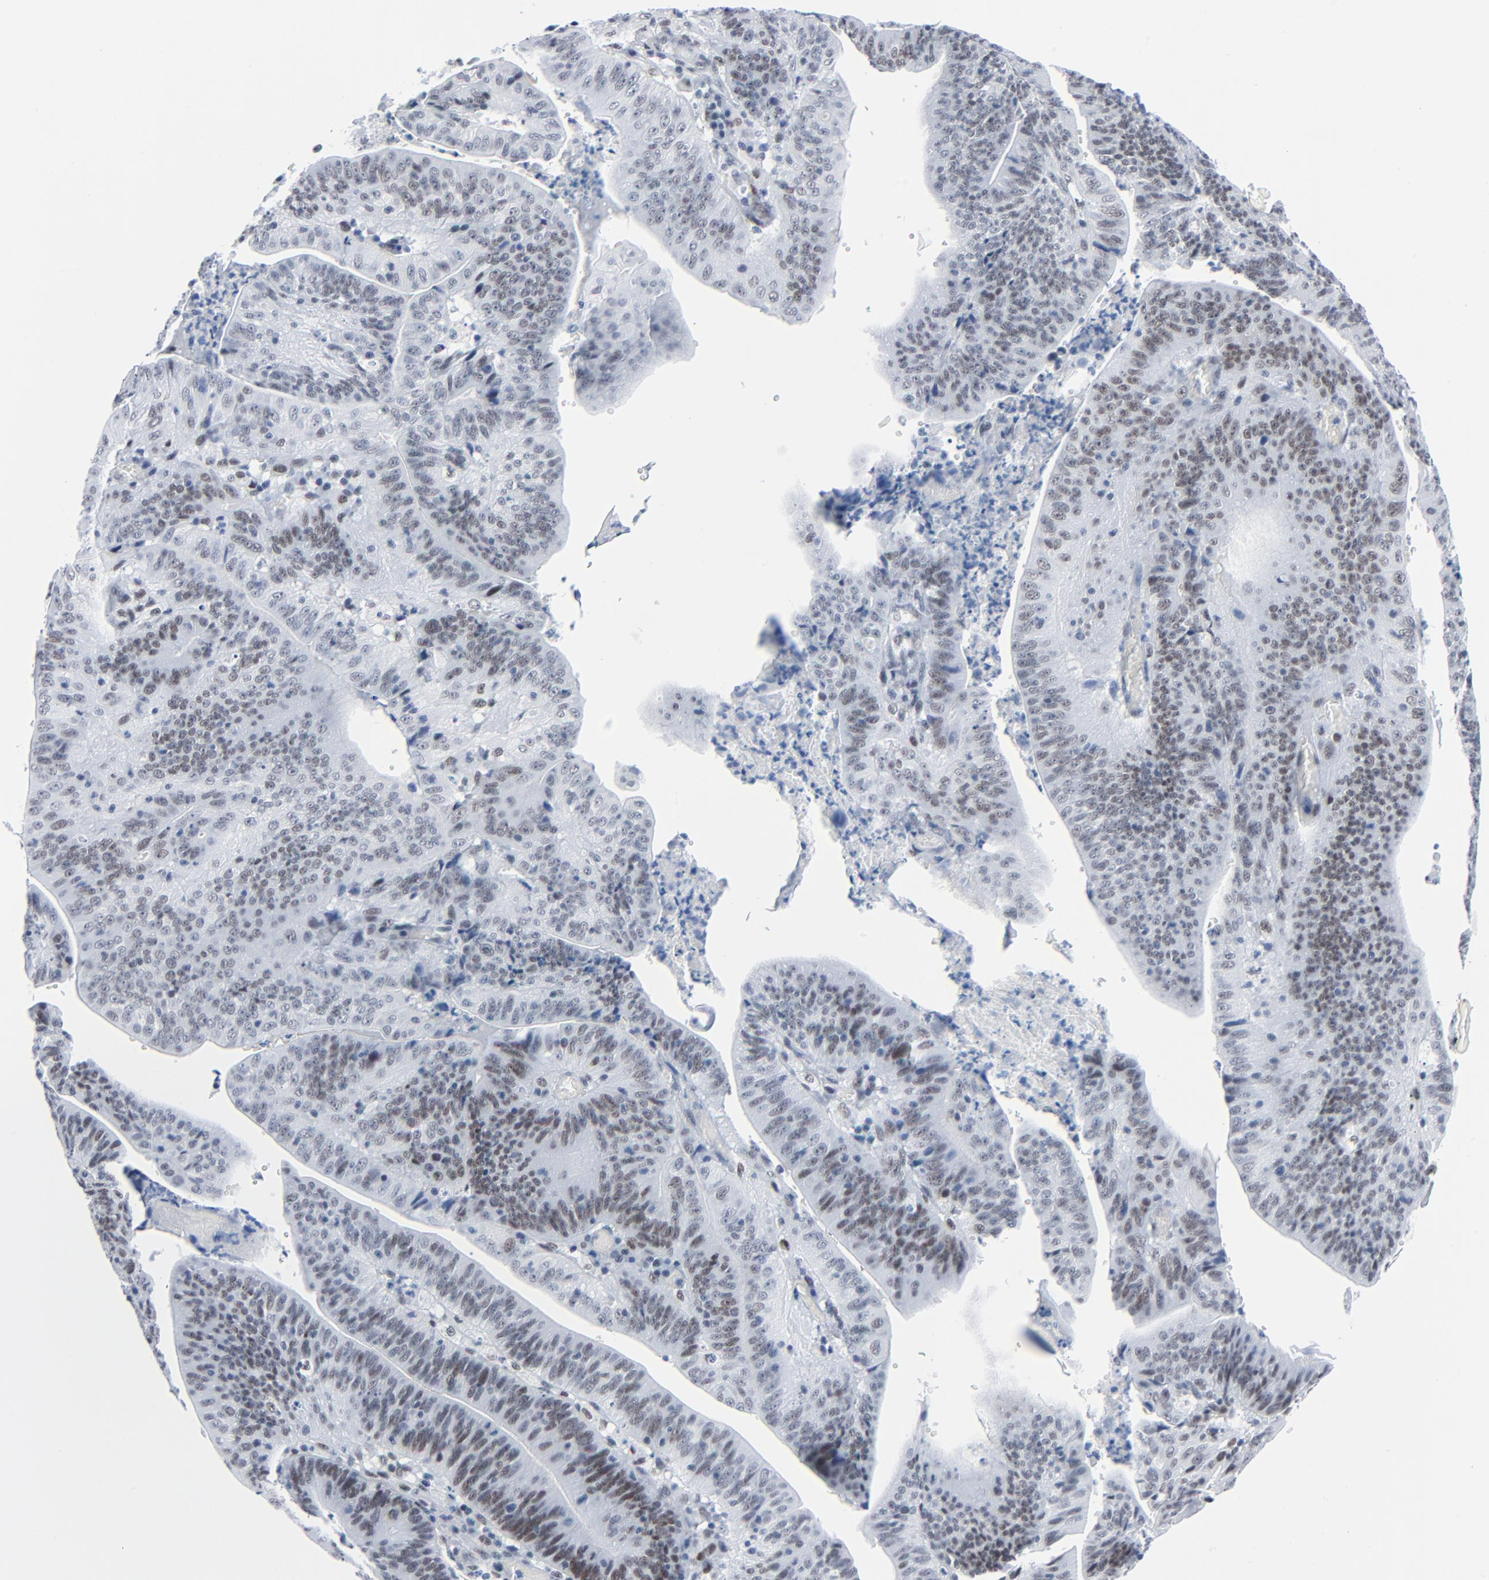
{"staining": {"intensity": "weak", "quantity": ">75%", "location": "nuclear"}, "tissue": "stomach cancer", "cell_type": "Tumor cells", "image_type": "cancer", "snomed": [{"axis": "morphology", "description": "Adenocarcinoma, NOS"}, {"axis": "topography", "description": "Stomach, lower"}], "caption": "Protein positivity by immunohistochemistry (IHC) shows weak nuclear positivity in approximately >75% of tumor cells in stomach adenocarcinoma. Using DAB (brown) and hematoxylin (blue) stains, captured at high magnification using brightfield microscopy.", "gene": "SIRT1", "patient": {"sex": "female", "age": 86}}